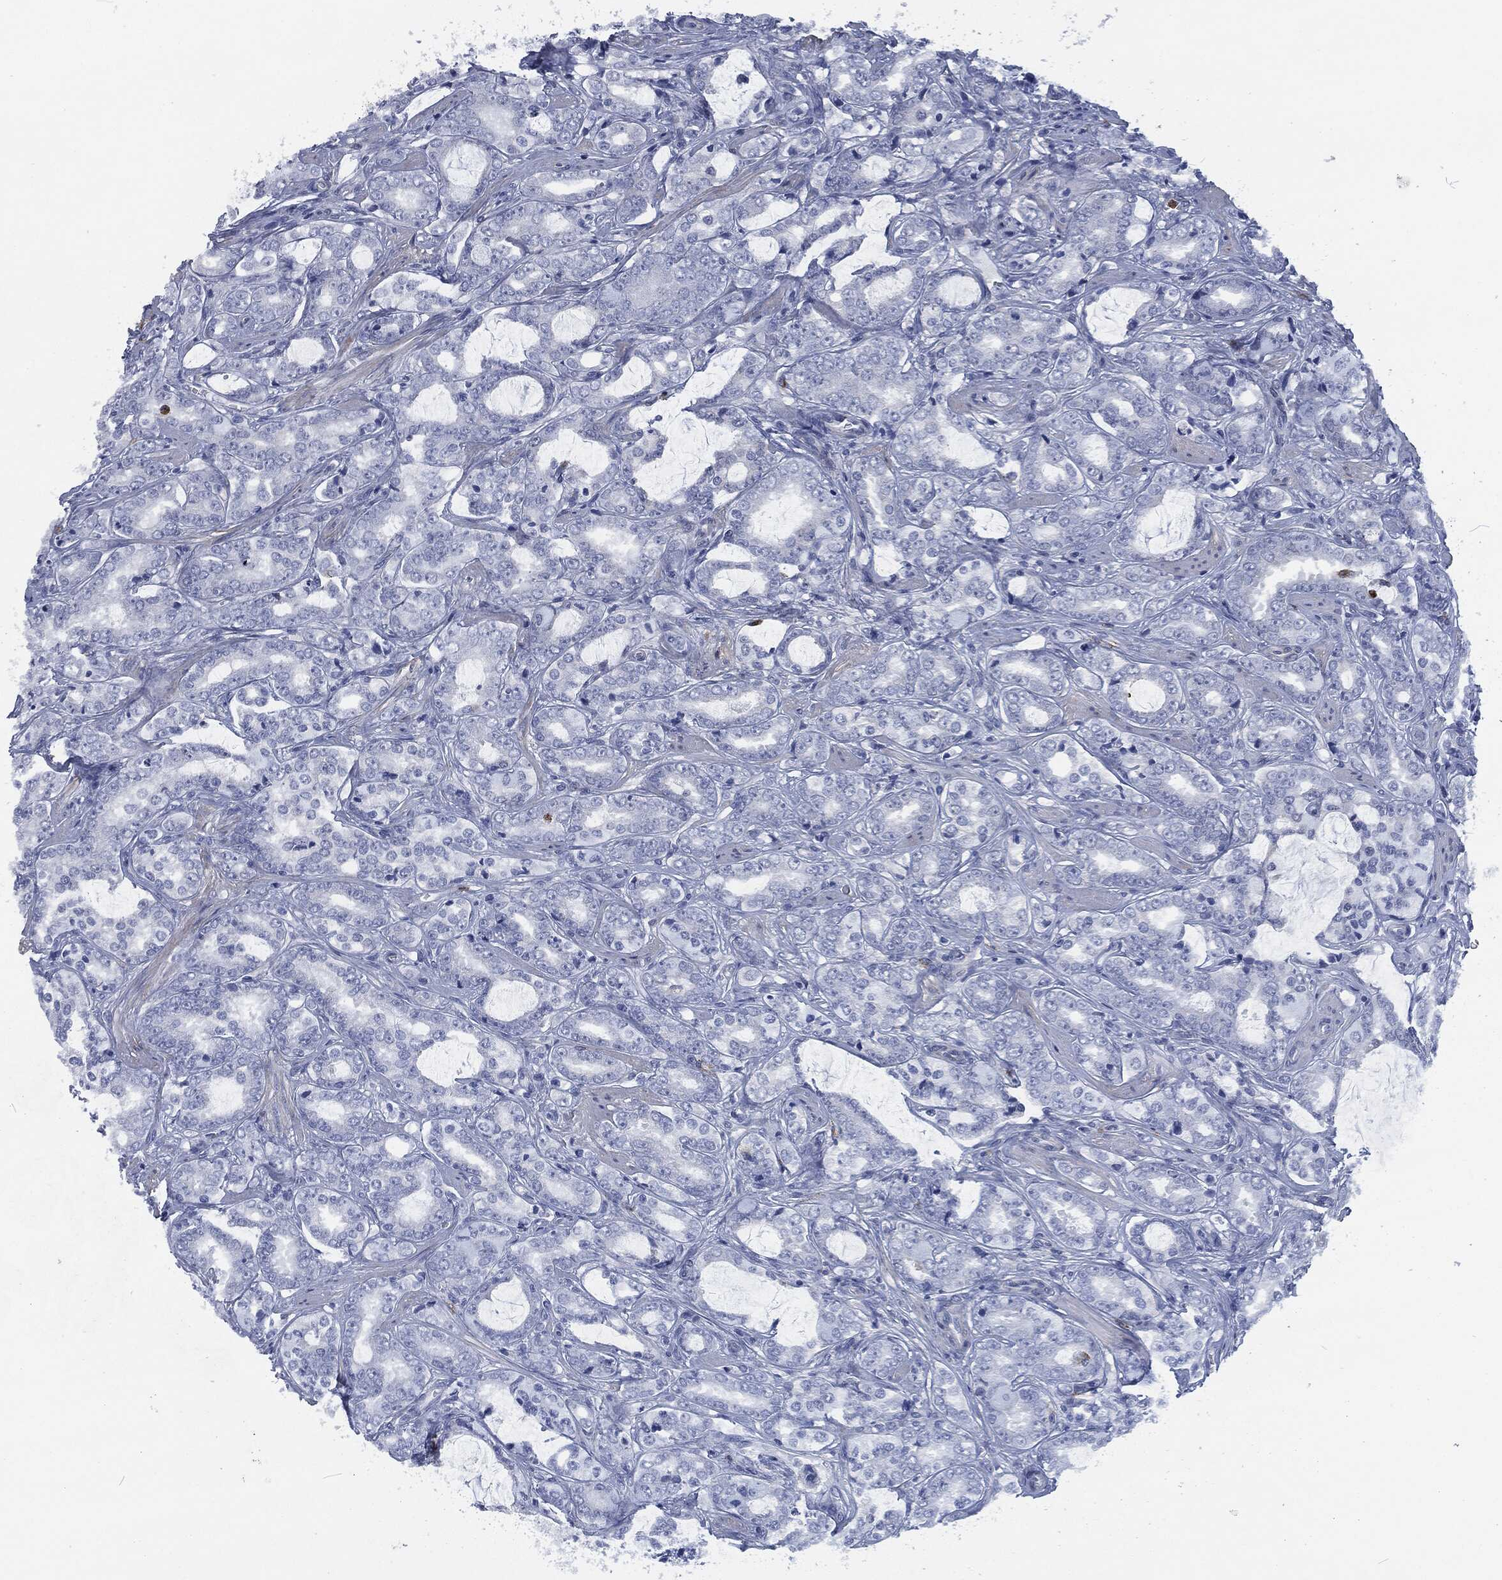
{"staining": {"intensity": "negative", "quantity": "none", "location": "none"}, "tissue": "prostate cancer", "cell_type": "Tumor cells", "image_type": "cancer", "snomed": [{"axis": "morphology", "description": "Adenocarcinoma, Medium grade"}, {"axis": "topography", "description": "Prostate"}], "caption": "The micrograph exhibits no significant staining in tumor cells of prostate cancer (adenocarcinoma (medium-grade)). (IHC, brightfield microscopy, high magnification).", "gene": "MPO", "patient": {"sex": "male", "age": 71}}